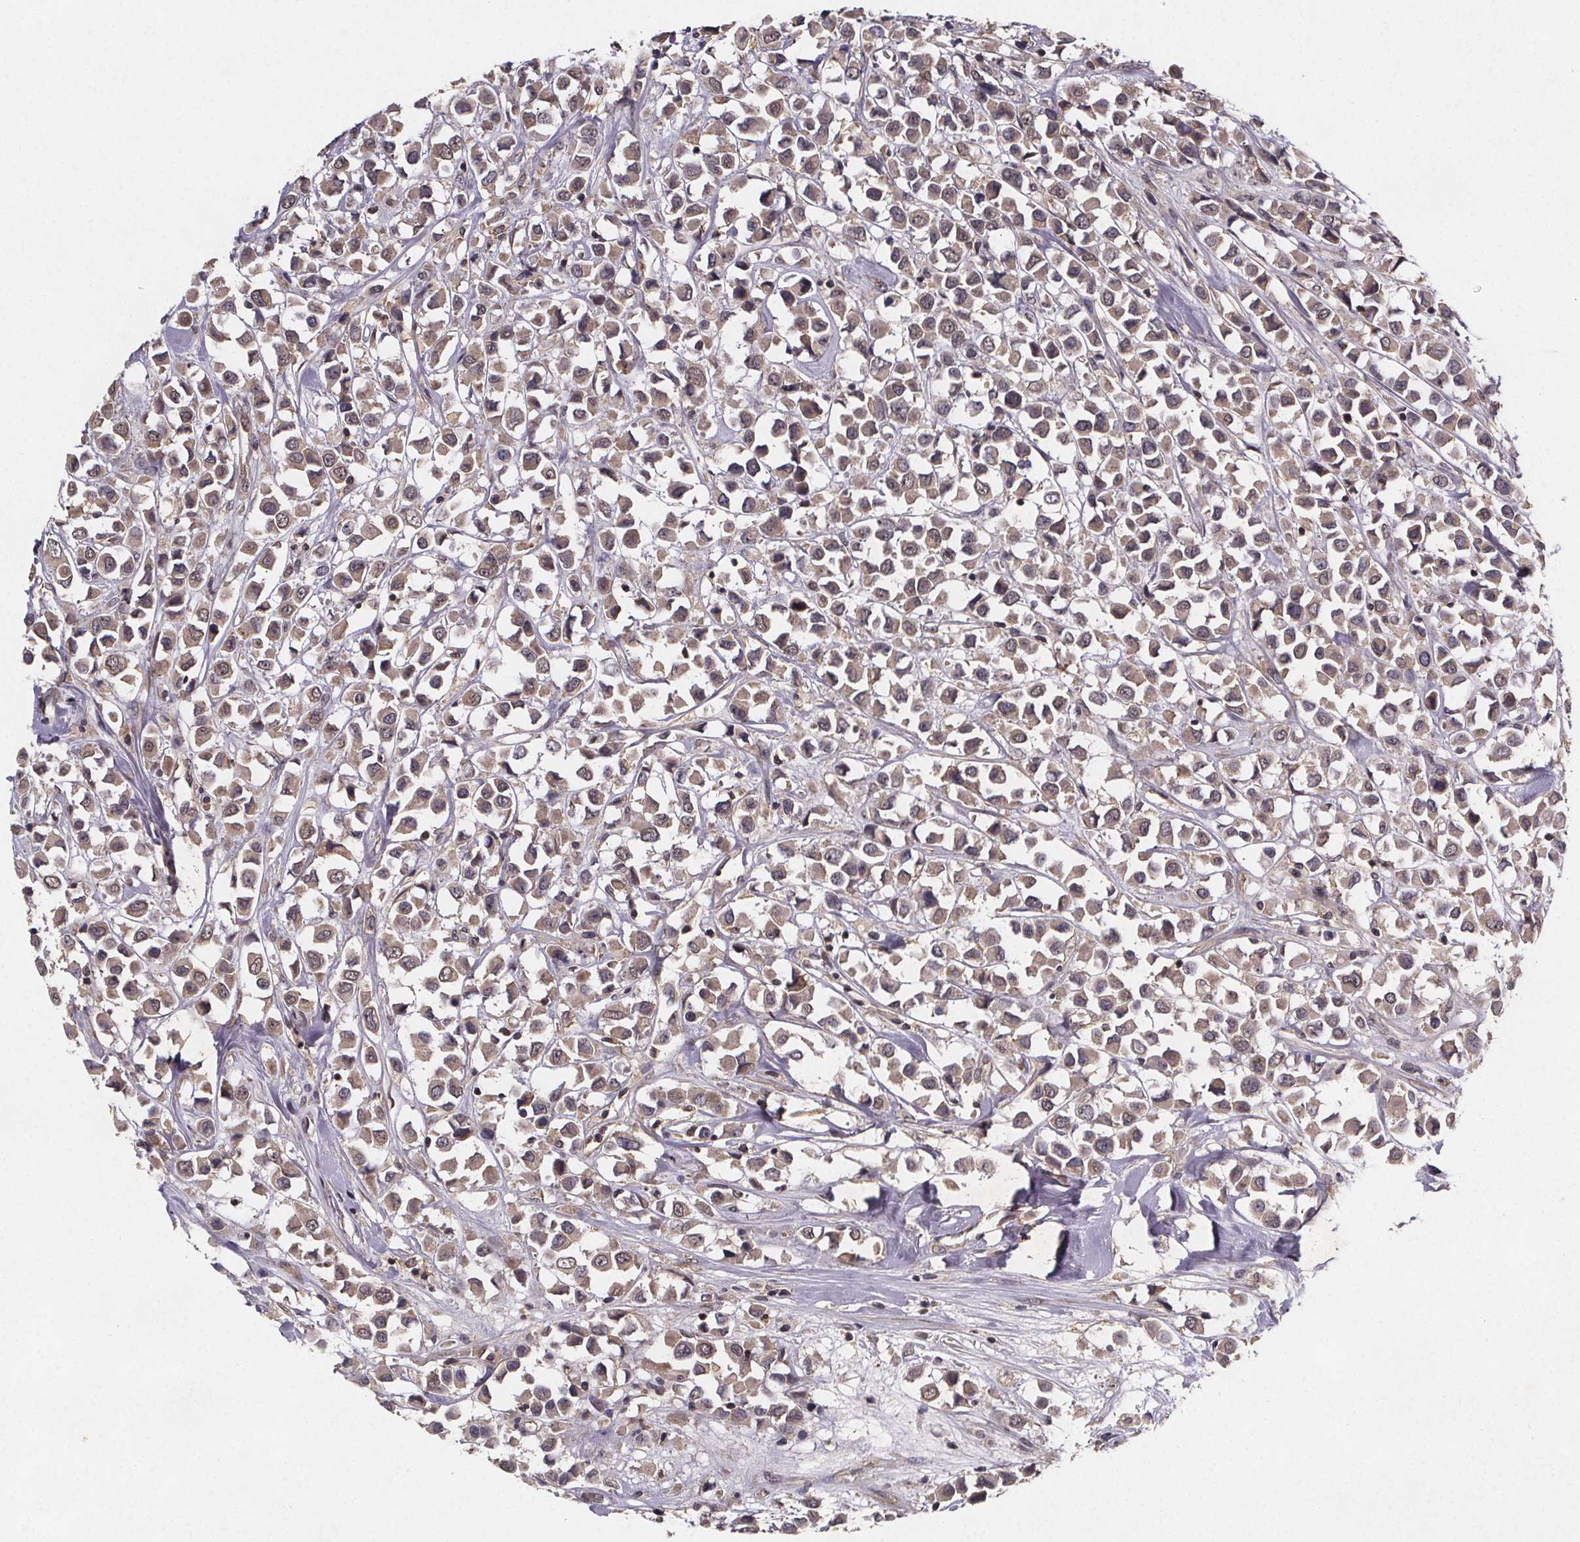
{"staining": {"intensity": "weak", "quantity": ">75%", "location": "cytoplasmic/membranous"}, "tissue": "breast cancer", "cell_type": "Tumor cells", "image_type": "cancer", "snomed": [{"axis": "morphology", "description": "Duct carcinoma"}, {"axis": "topography", "description": "Breast"}], "caption": "Immunohistochemistry (IHC) micrograph of human infiltrating ductal carcinoma (breast) stained for a protein (brown), which displays low levels of weak cytoplasmic/membranous staining in approximately >75% of tumor cells.", "gene": "PIERCE2", "patient": {"sex": "female", "age": 61}}